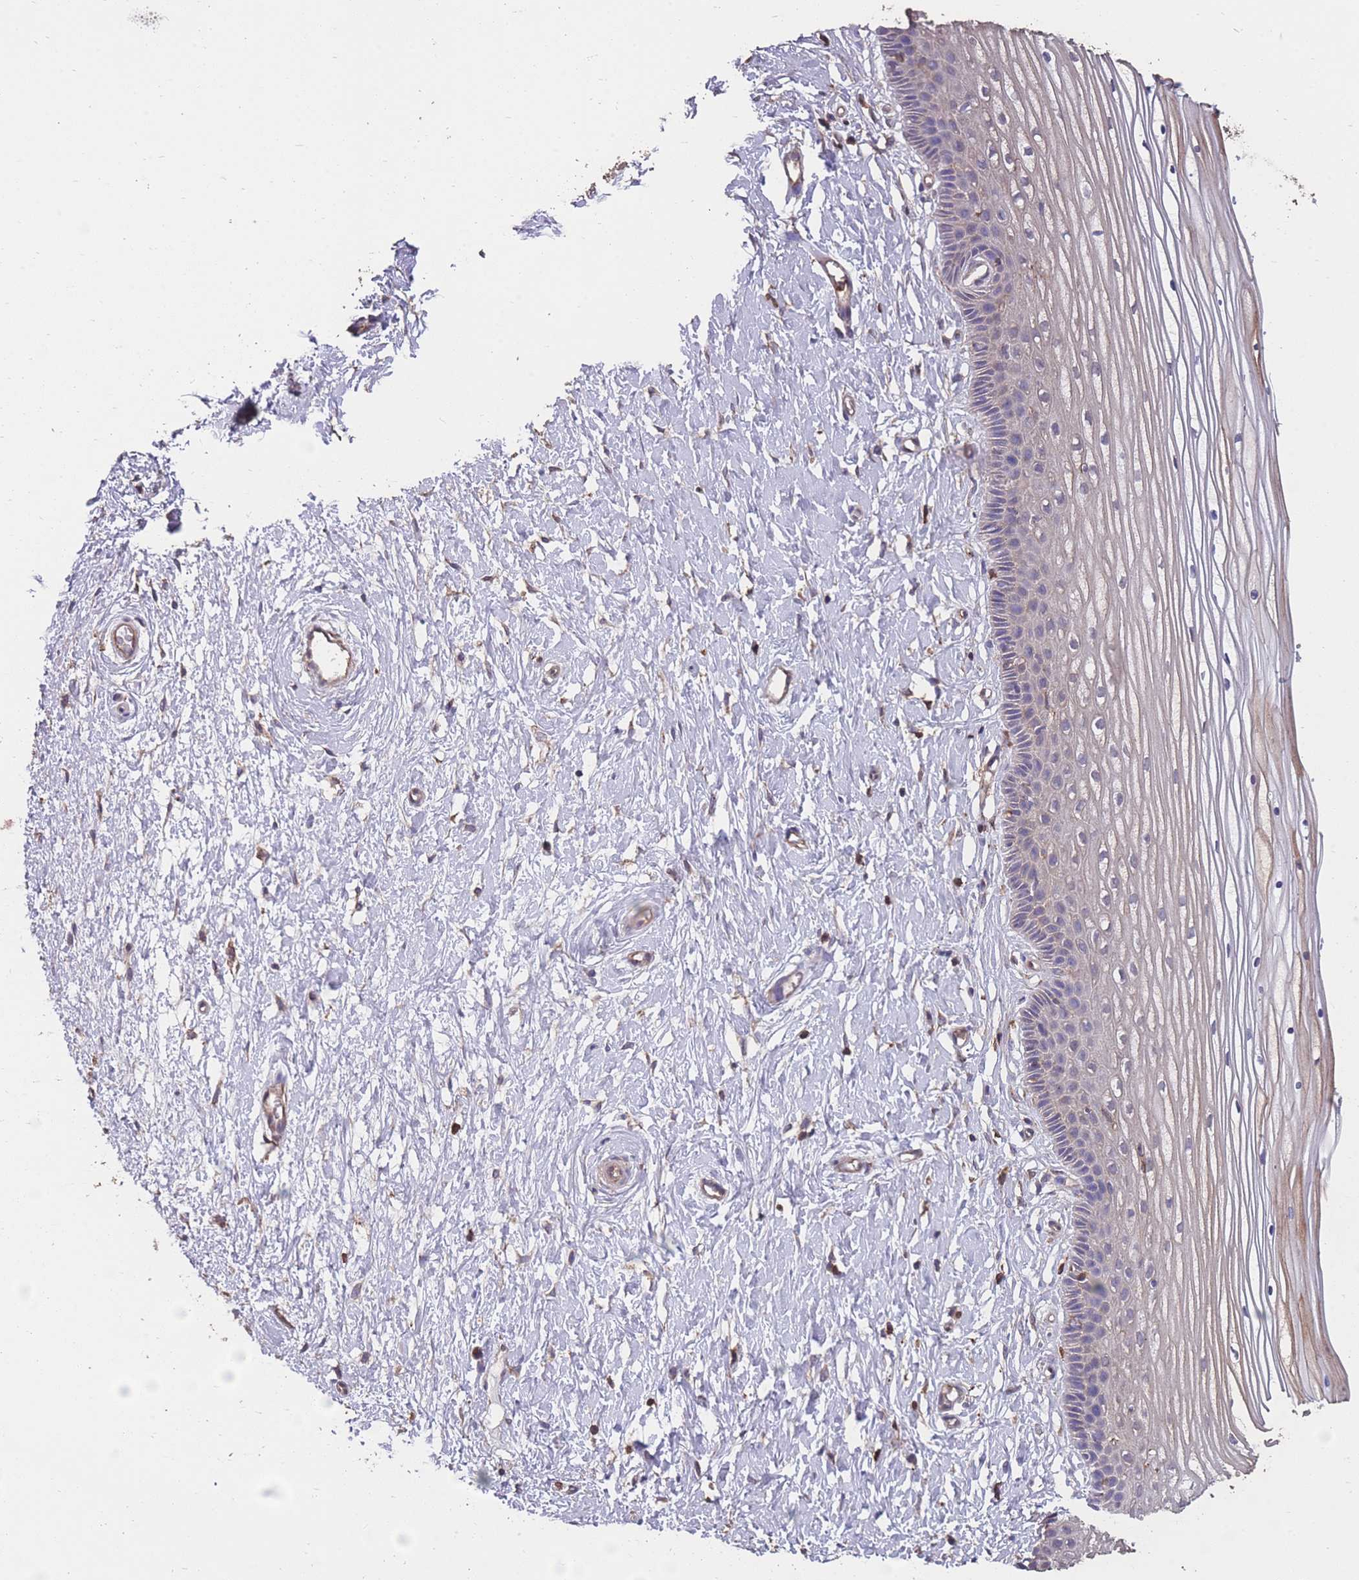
{"staining": {"intensity": "negative", "quantity": "none", "location": "none"}, "tissue": "vagina", "cell_type": "Squamous epithelial cells", "image_type": "normal", "snomed": [{"axis": "morphology", "description": "Normal tissue, NOS"}, {"axis": "topography", "description": "Vagina"}, {"axis": "topography", "description": "Cervix"}], "caption": "Immunohistochemistry of benign vagina reveals no staining in squamous epithelial cells.", "gene": "NUDT21", "patient": {"sex": "female", "age": 40}}